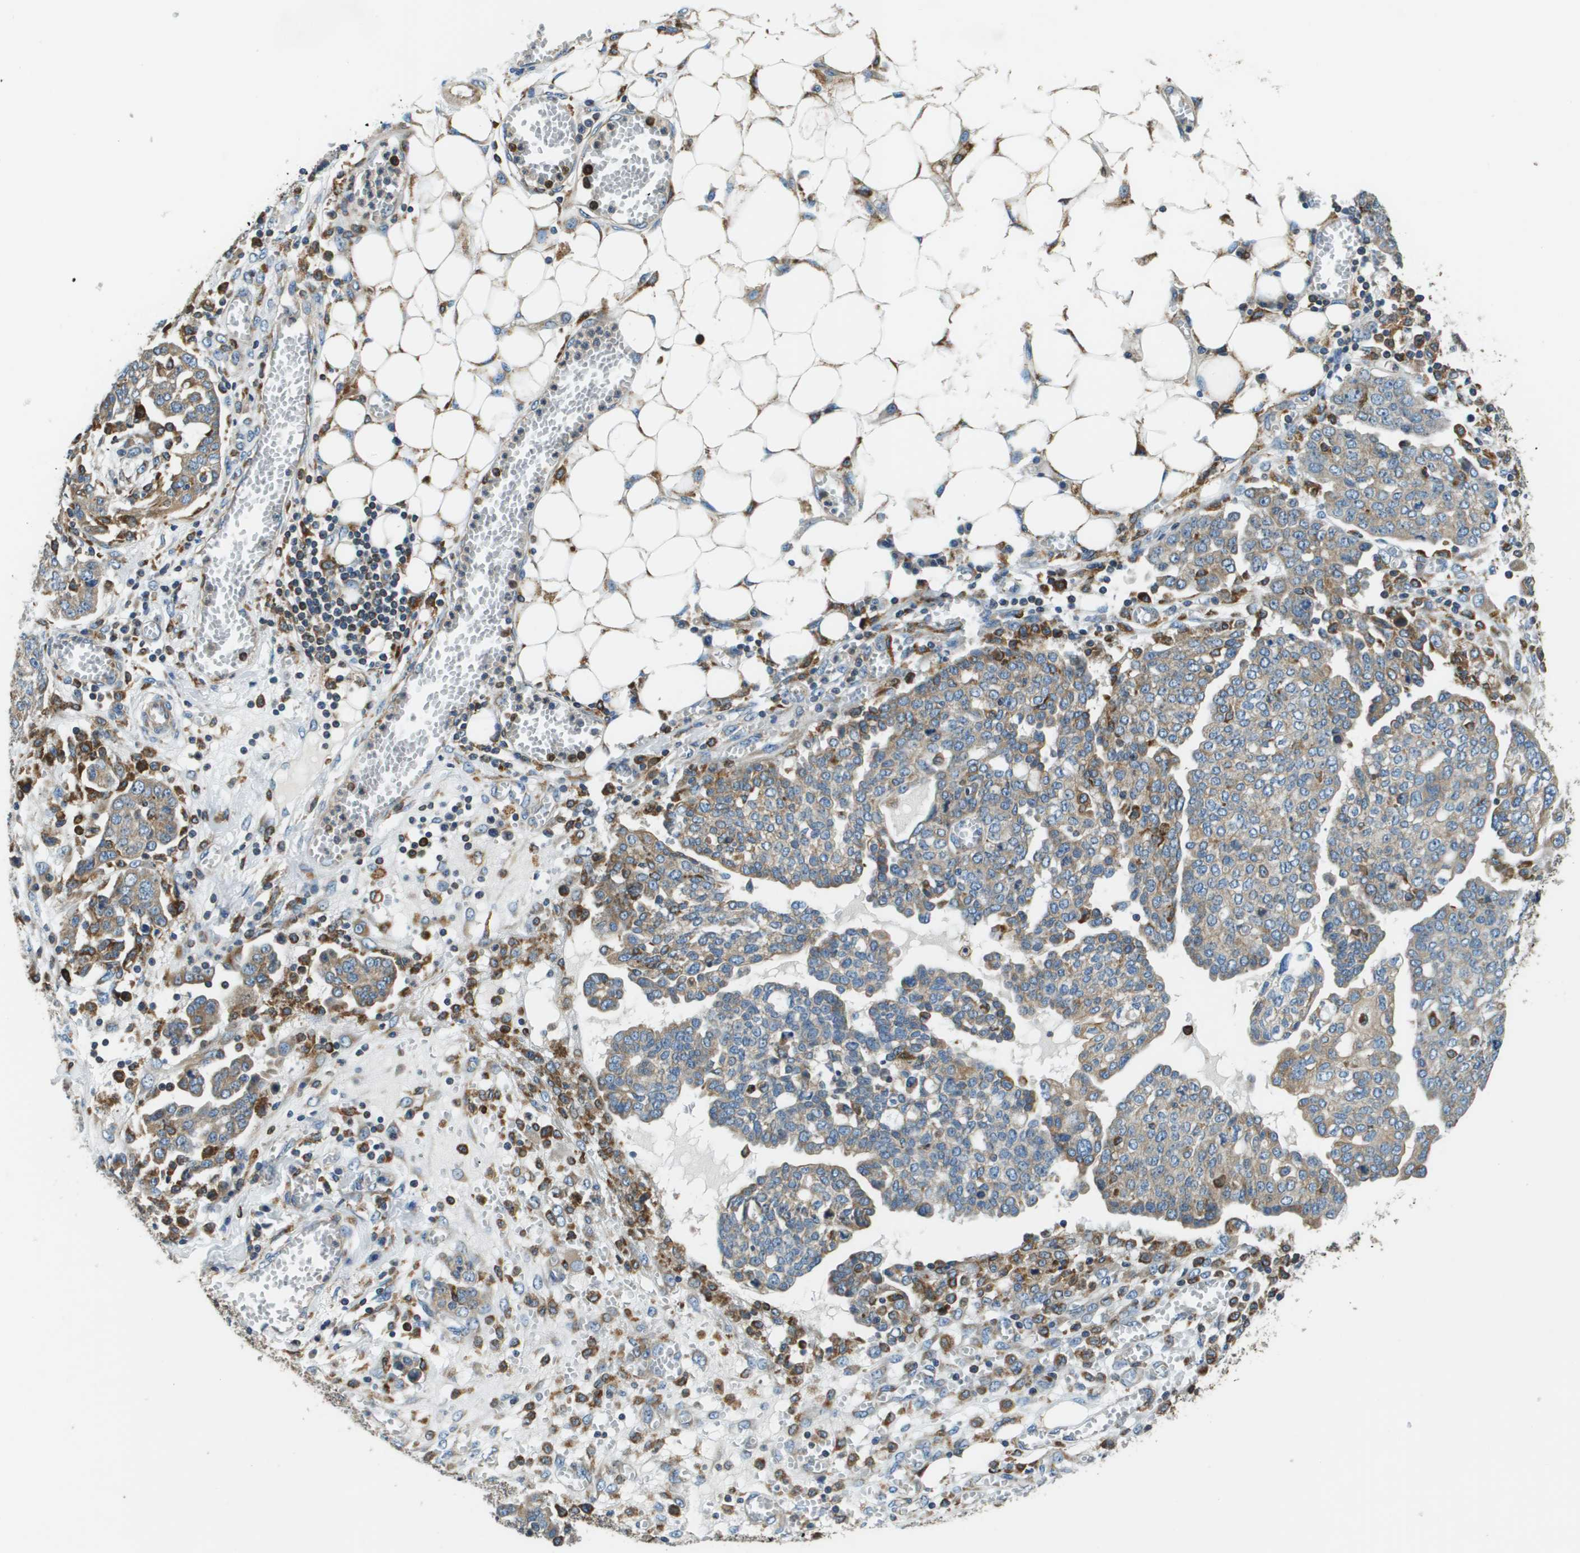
{"staining": {"intensity": "weak", "quantity": ">75%", "location": "cytoplasmic/membranous"}, "tissue": "ovarian cancer", "cell_type": "Tumor cells", "image_type": "cancer", "snomed": [{"axis": "morphology", "description": "Cystadenocarcinoma, serous, NOS"}, {"axis": "topography", "description": "Soft tissue"}, {"axis": "topography", "description": "Ovary"}], "caption": "A brown stain highlights weak cytoplasmic/membranous expression of a protein in ovarian serous cystadenocarcinoma tumor cells. (Stains: DAB in brown, nuclei in blue, Microscopy: brightfield microscopy at high magnification).", "gene": "CNPY3", "patient": {"sex": "female", "age": 57}}